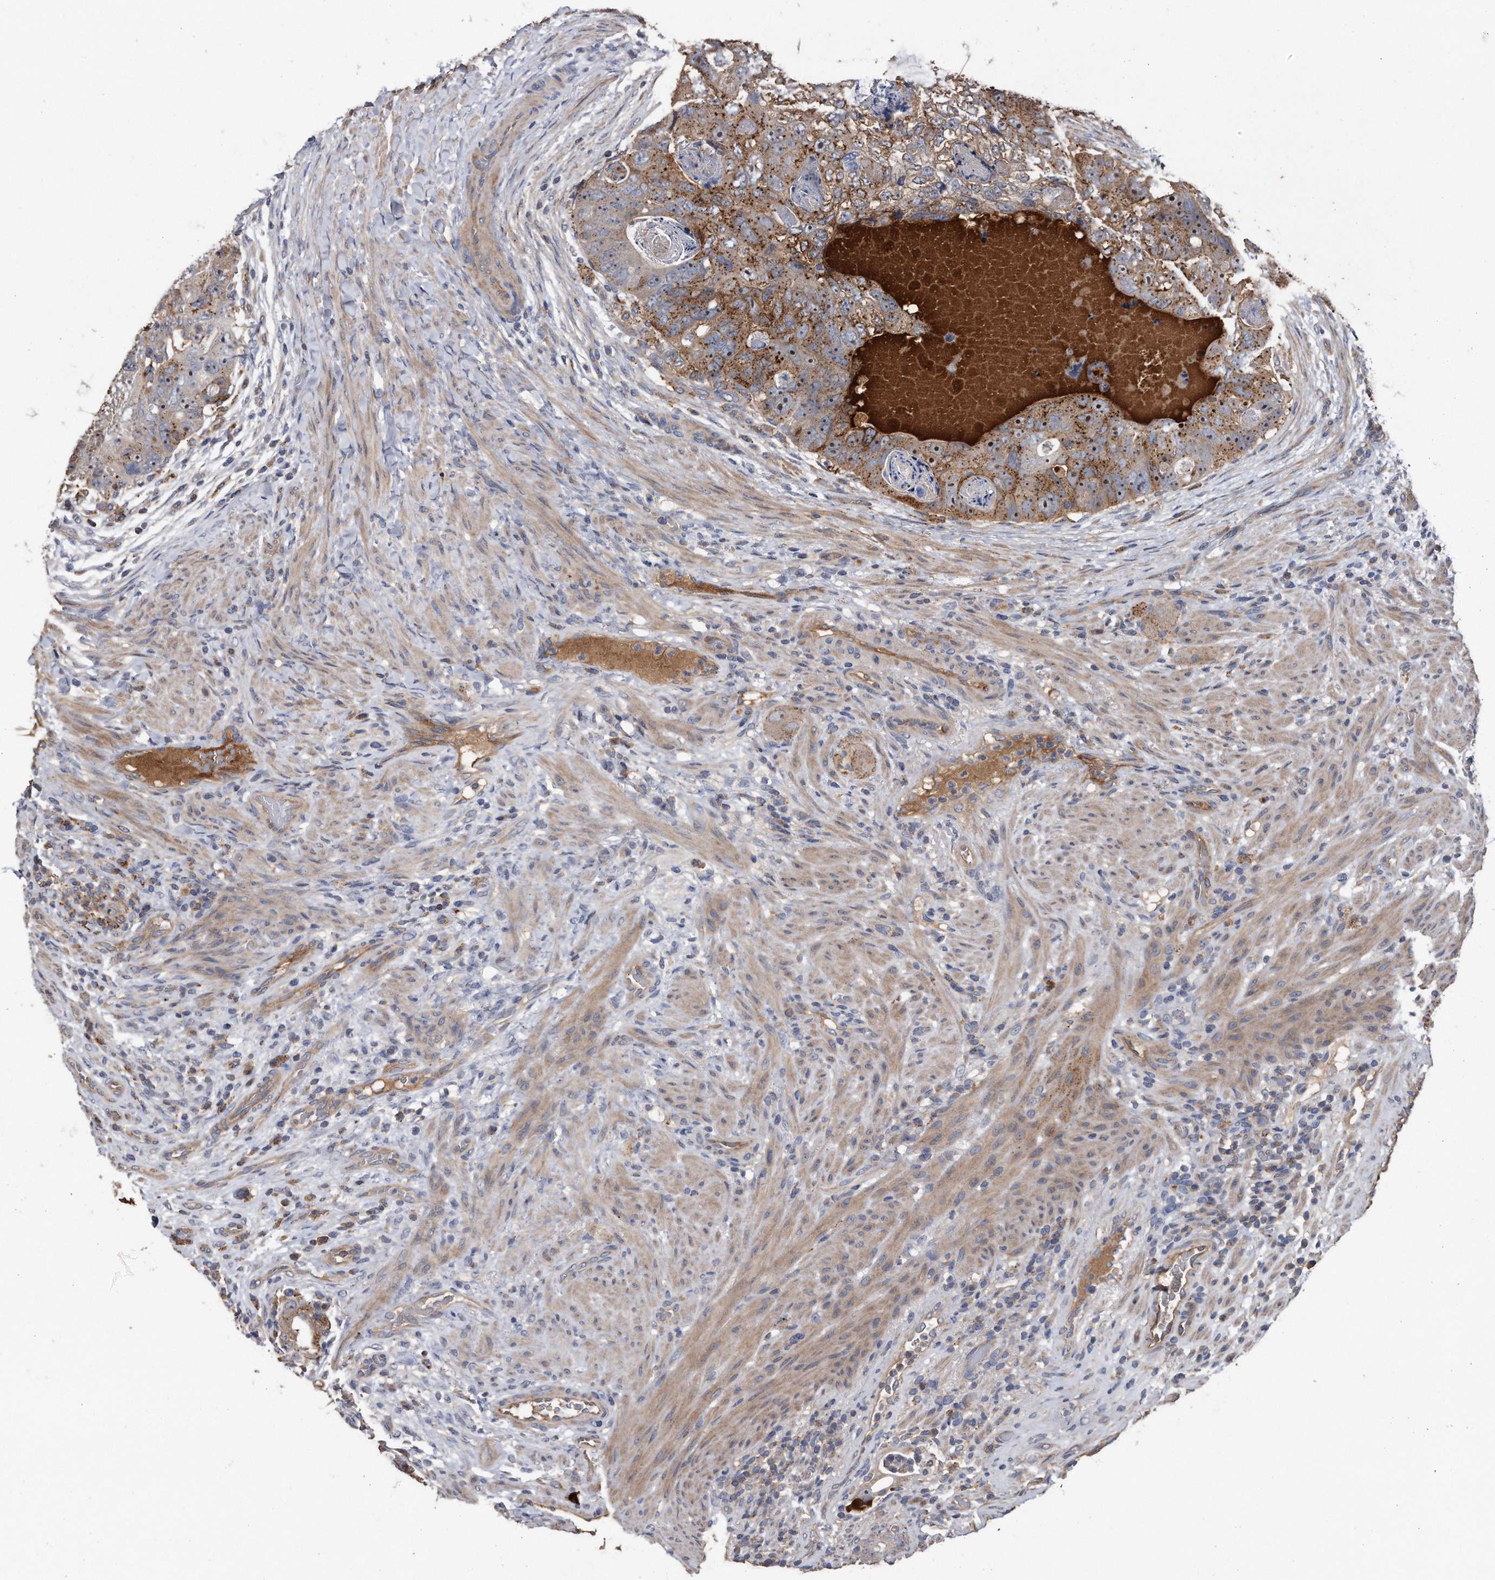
{"staining": {"intensity": "moderate", "quantity": ">75%", "location": "cytoplasmic/membranous,nuclear"}, "tissue": "colorectal cancer", "cell_type": "Tumor cells", "image_type": "cancer", "snomed": [{"axis": "morphology", "description": "Adenocarcinoma, NOS"}, {"axis": "topography", "description": "Rectum"}], "caption": "Immunohistochemical staining of human colorectal adenocarcinoma shows moderate cytoplasmic/membranous and nuclear protein positivity in about >75% of tumor cells.", "gene": "KCND3", "patient": {"sex": "male", "age": 59}}